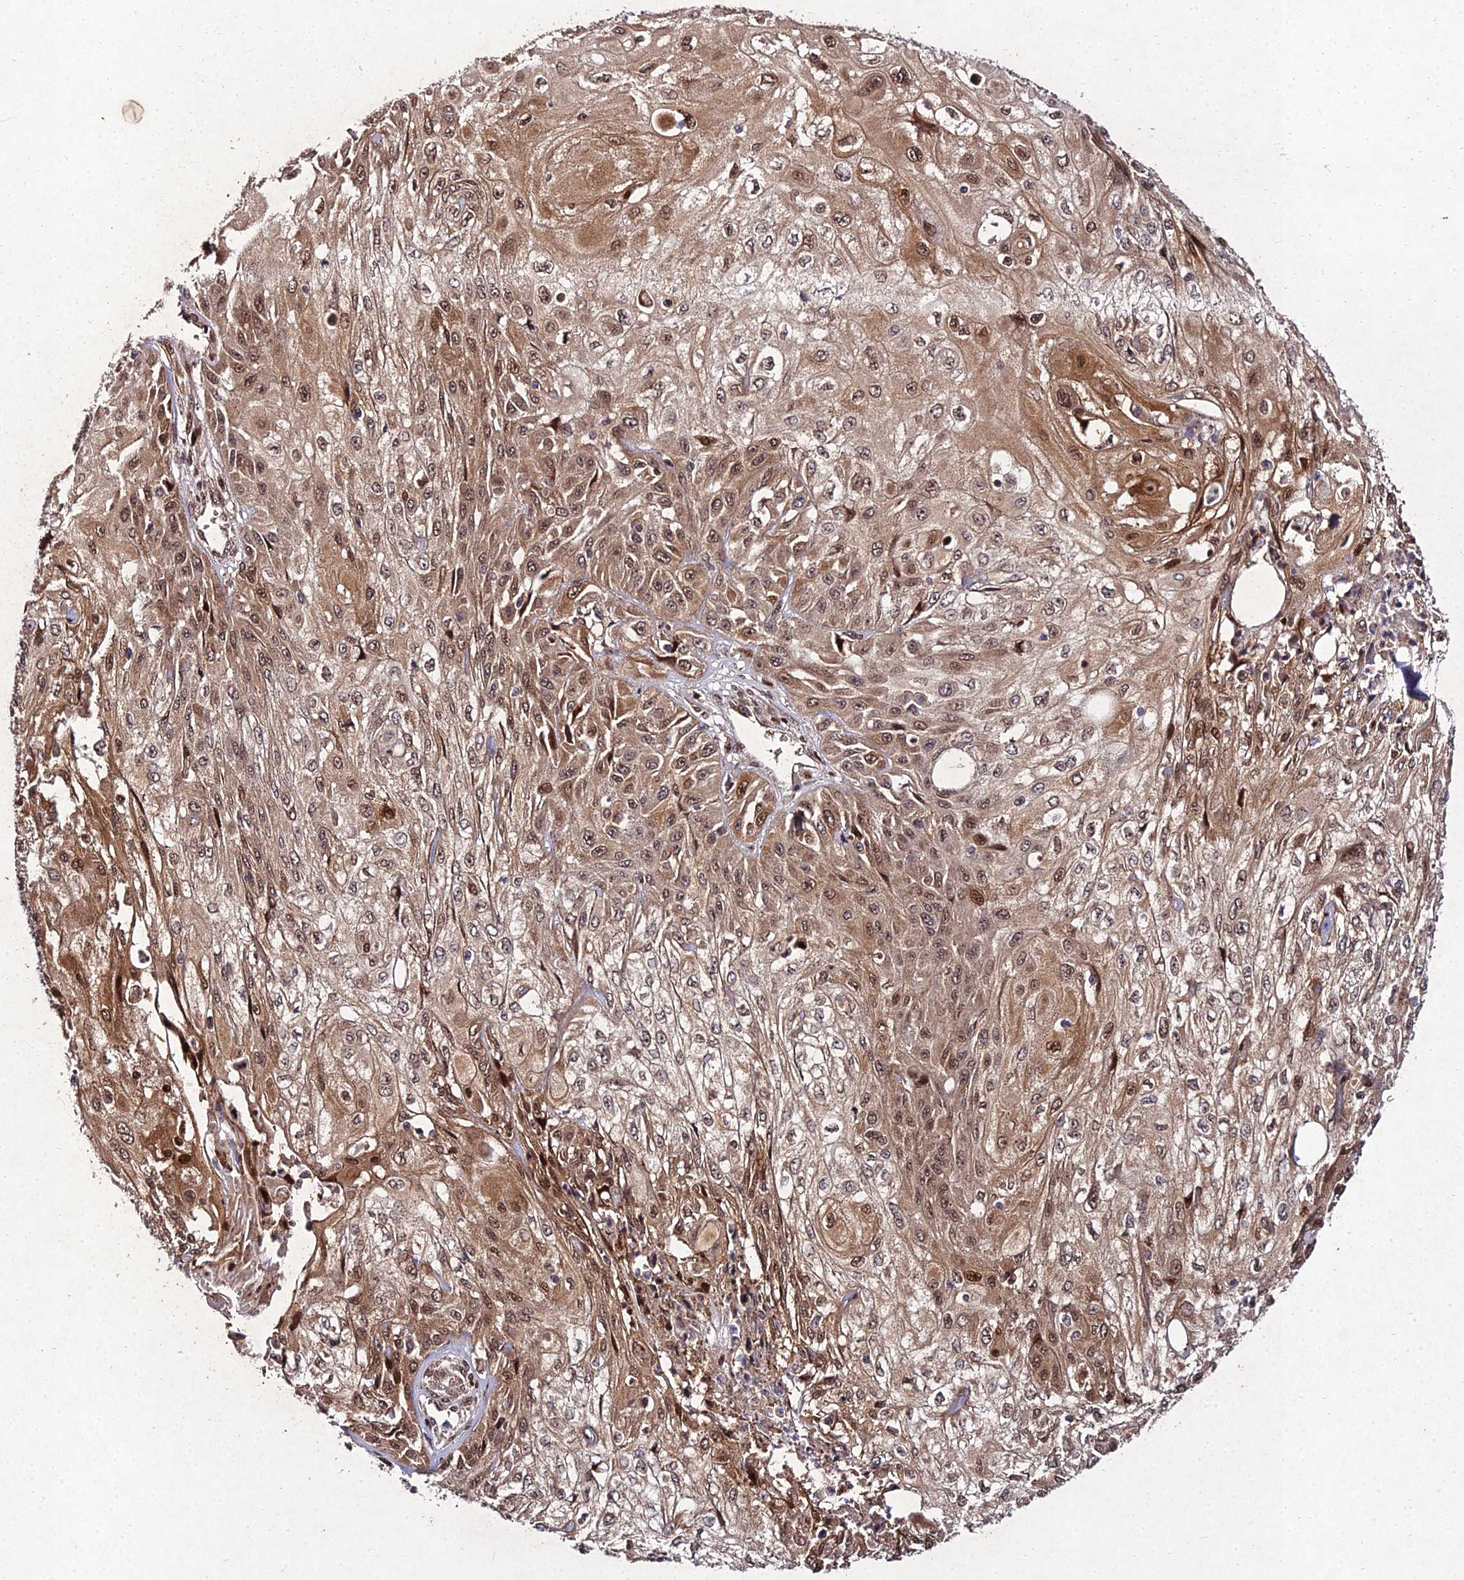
{"staining": {"intensity": "moderate", "quantity": ">75%", "location": "cytoplasmic/membranous,nuclear"}, "tissue": "skin cancer", "cell_type": "Tumor cells", "image_type": "cancer", "snomed": [{"axis": "morphology", "description": "Squamous cell carcinoma, NOS"}, {"axis": "morphology", "description": "Squamous cell carcinoma, metastatic, NOS"}, {"axis": "topography", "description": "Skin"}, {"axis": "topography", "description": "Lymph node"}], "caption": "Immunohistochemical staining of human metastatic squamous cell carcinoma (skin) exhibits medium levels of moderate cytoplasmic/membranous and nuclear protein staining in approximately >75% of tumor cells.", "gene": "MKKS", "patient": {"sex": "male", "age": 75}}